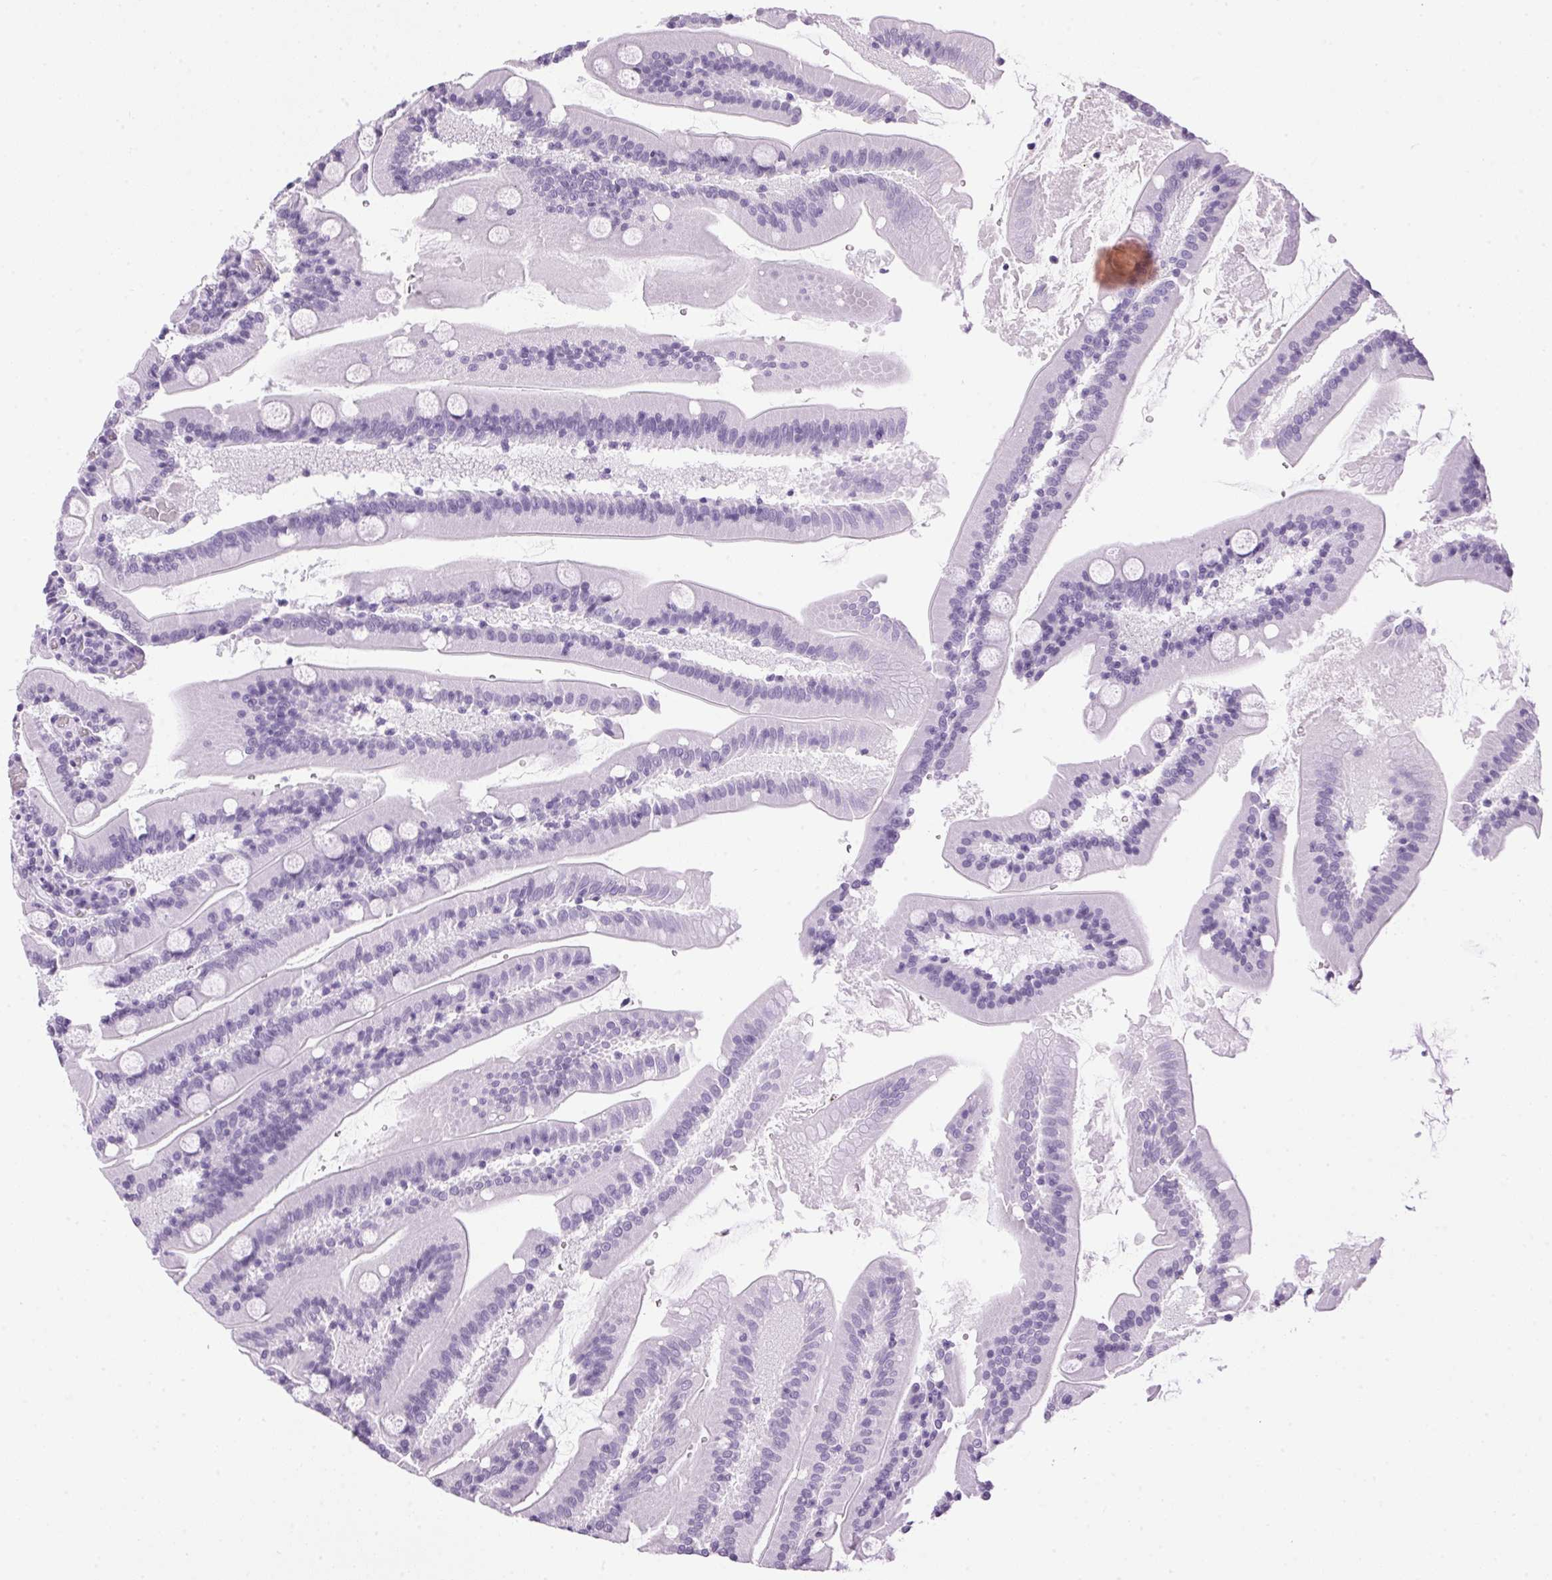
{"staining": {"intensity": "negative", "quantity": "none", "location": "none"}, "tissue": "small intestine", "cell_type": "Glandular cells", "image_type": "normal", "snomed": [{"axis": "morphology", "description": "Normal tissue, NOS"}, {"axis": "topography", "description": "Small intestine"}], "caption": "Photomicrograph shows no protein positivity in glandular cells of unremarkable small intestine.", "gene": "SP7", "patient": {"sex": "male", "age": 37}}